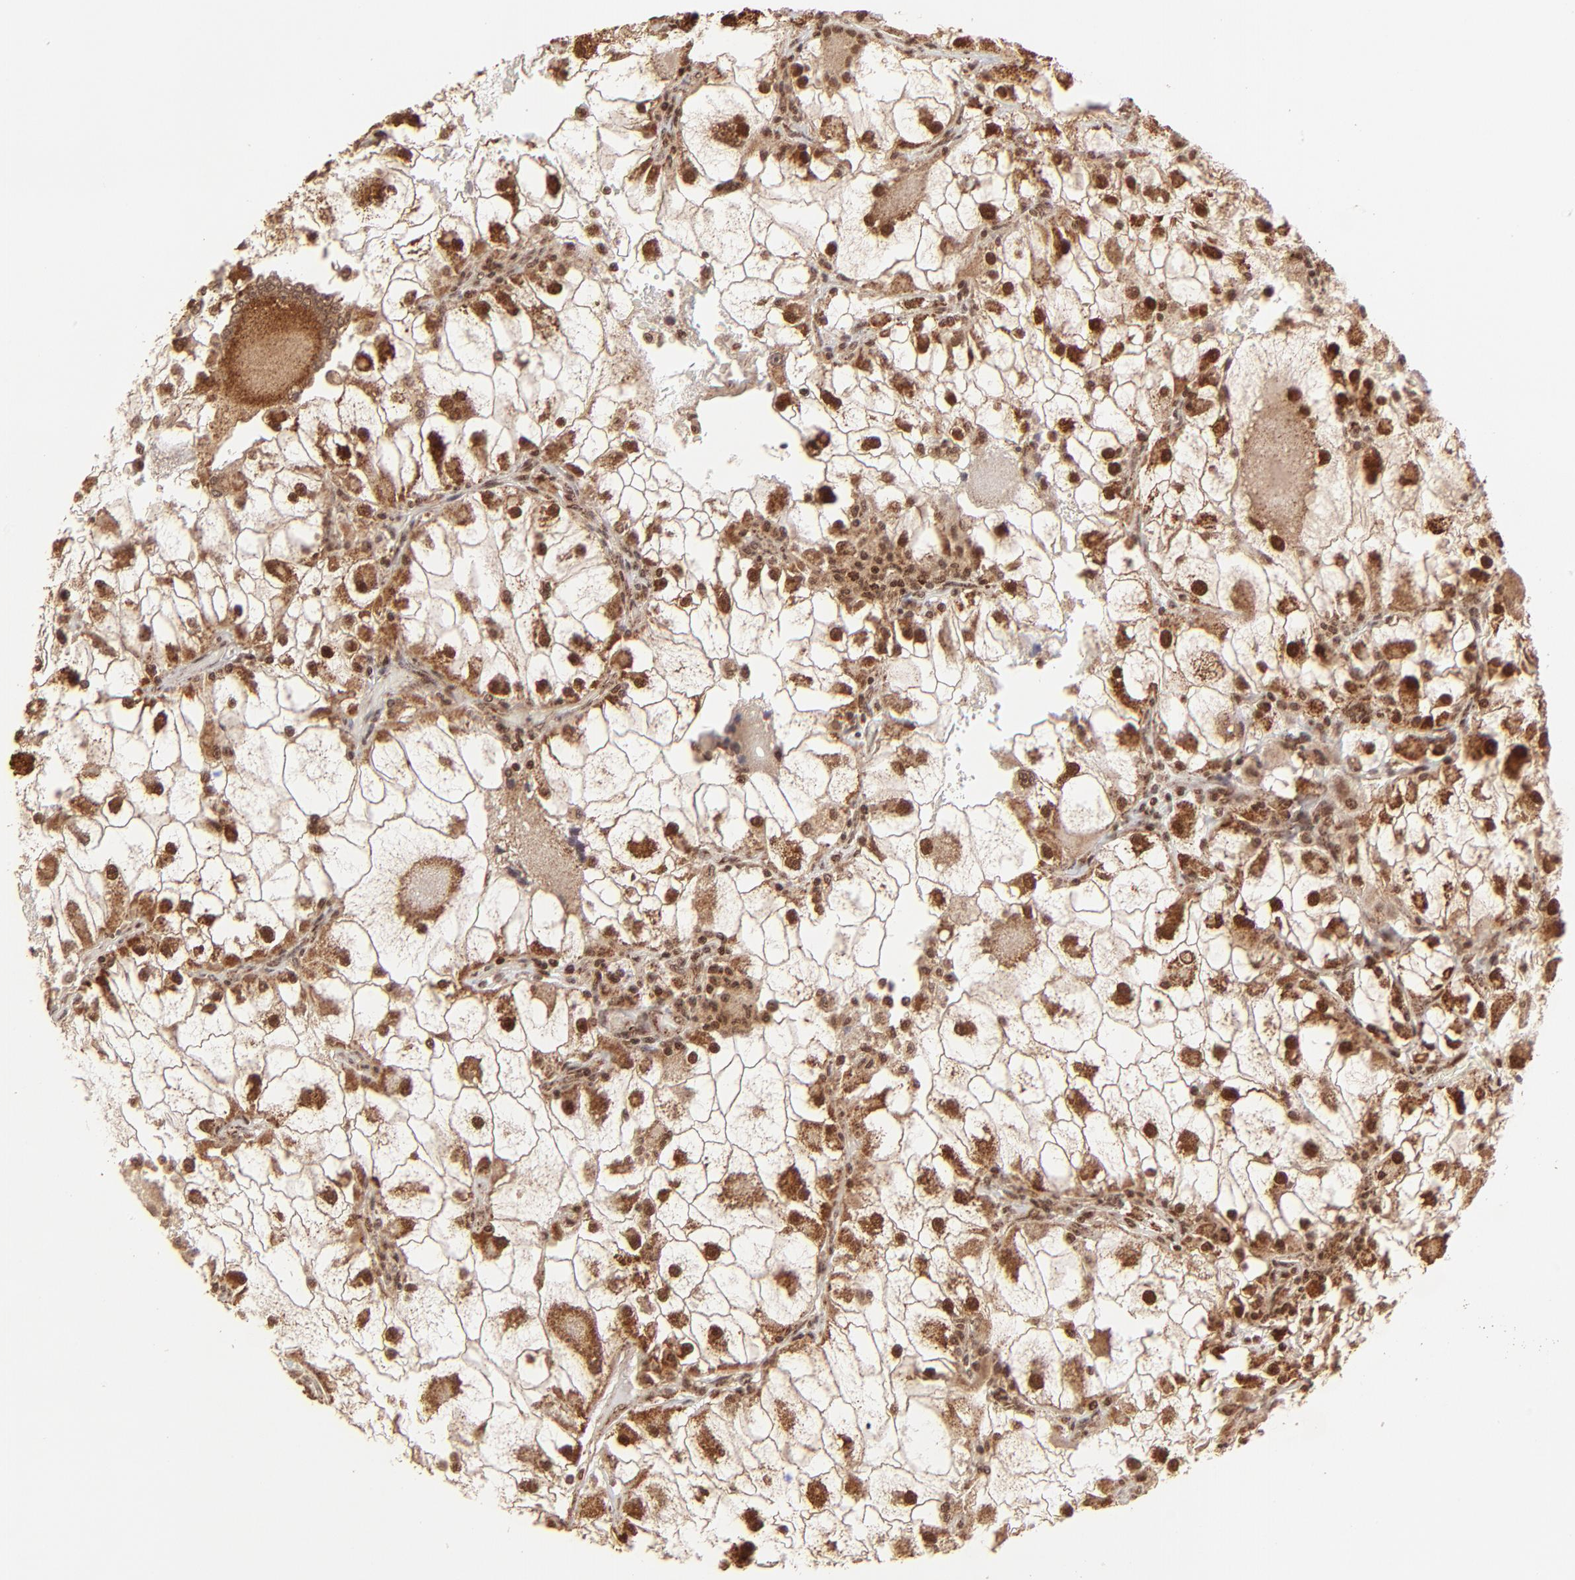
{"staining": {"intensity": "strong", "quantity": ">75%", "location": "cytoplasmic/membranous,nuclear"}, "tissue": "renal cancer", "cell_type": "Tumor cells", "image_type": "cancer", "snomed": [{"axis": "morphology", "description": "Adenocarcinoma, NOS"}, {"axis": "topography", "description": "Kidney"}], "caption": "Protein expression analysis of renal cancer demonstrates strong cytoplasmic/membranous and nuclear expression in approximately >75% of tumor cells.", "gene": "MED15", "patient": {"sex": "female", "age": 73}}